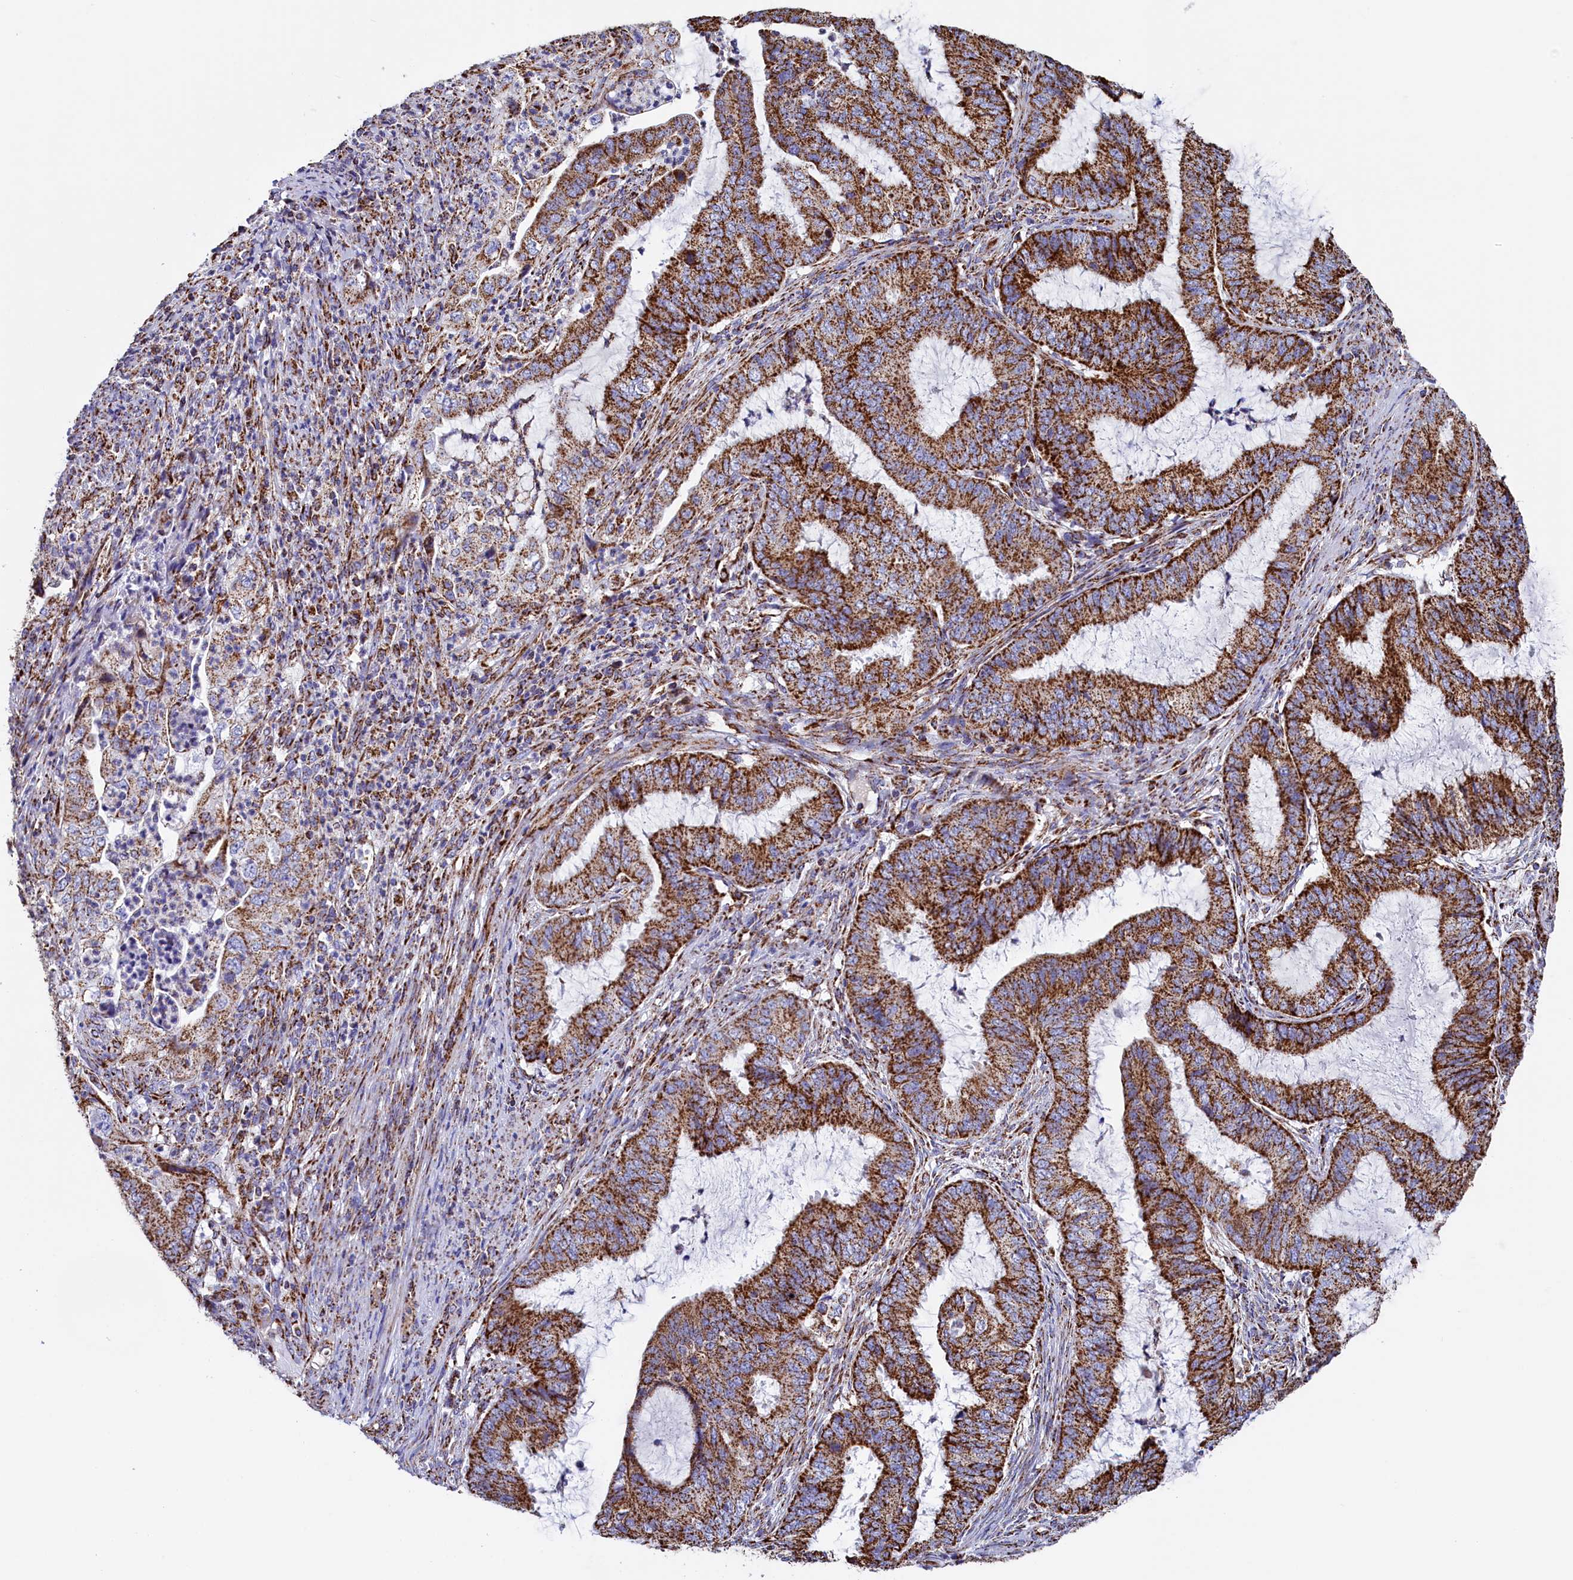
{"staining": {"intensity": "strong", "quantity": ">75%", "location": "cytoplasmic/membranous"}, "tissue": "endometrial cancer", "cell_type": "Tumor cells", "image_type": "cancer", "snomed": [{"axis": "morphology", "description": "Adenocarcinoma, NOS"}, {"axis": "topography", "description": "Endometrium"}], "caption": "Protein analysis of endometrial cancer (adenocarcinoma) tissue exhibits strong cytoplasmic/membranous expression in approximately >75% of tumor cells.", "gene": "SLC39A3", "patient": {"sex": "female", "age": 51}}